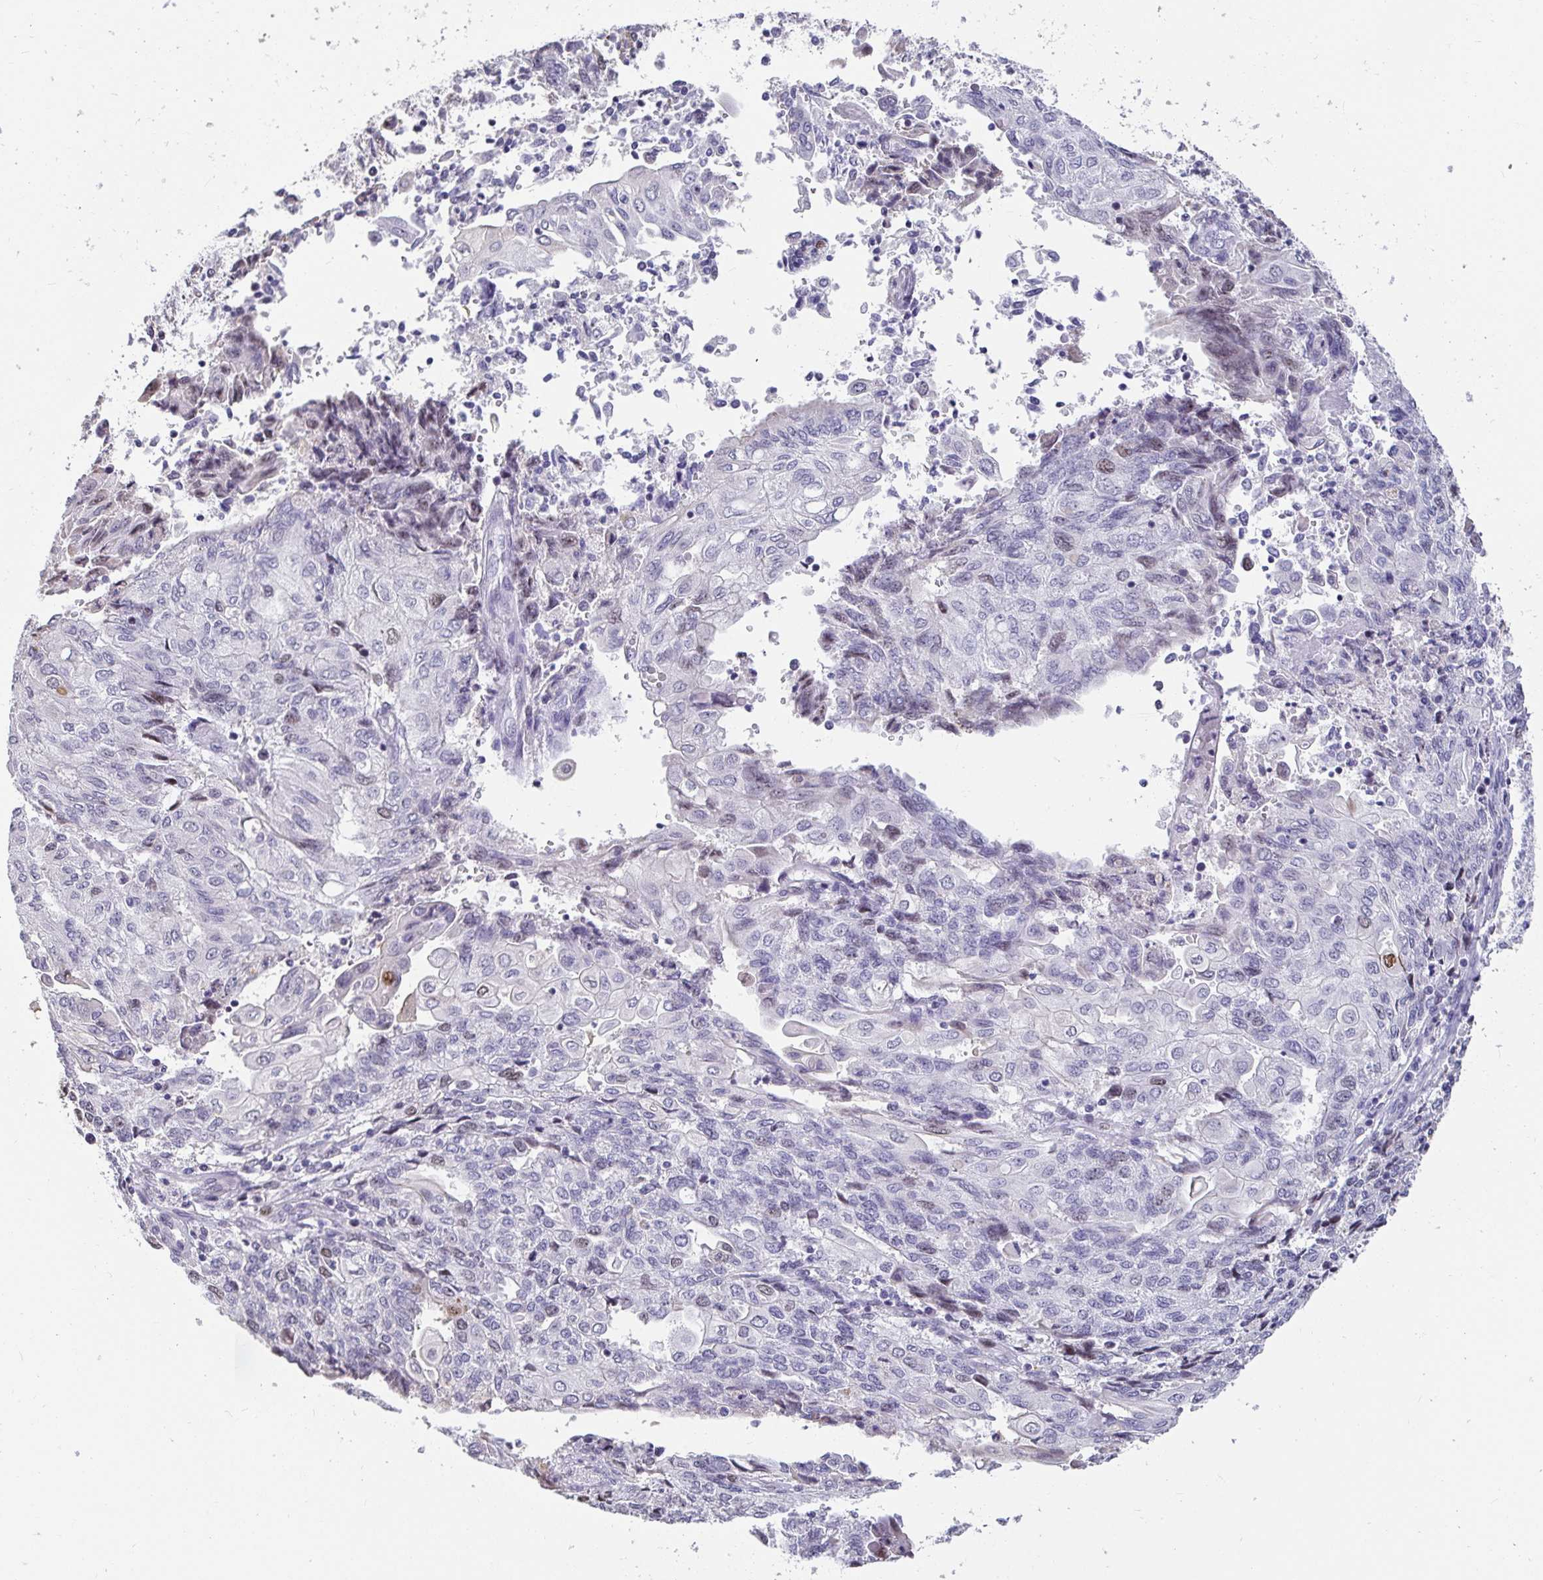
{"staining": {"intensity": "moderate", "quantity": "<25%", "location": "nuclear"}, "tissue": "endometrial cancer", "cell_type": "Tumor cells", "image_type": "cancer", "snomed": [{"axis": "morphology", "description": "Adenocarcinoma, NOS"}, {"axis": "topography", "description": "Endometrium"}], "caption": "A micrograph of human endometrial cancer stained for a protein displays moderate nuclear brown staining in tumor cells. Nuclei are stained in blue.", "gene": "ANLN", "patient": {"sex": "female", "age": 54}}